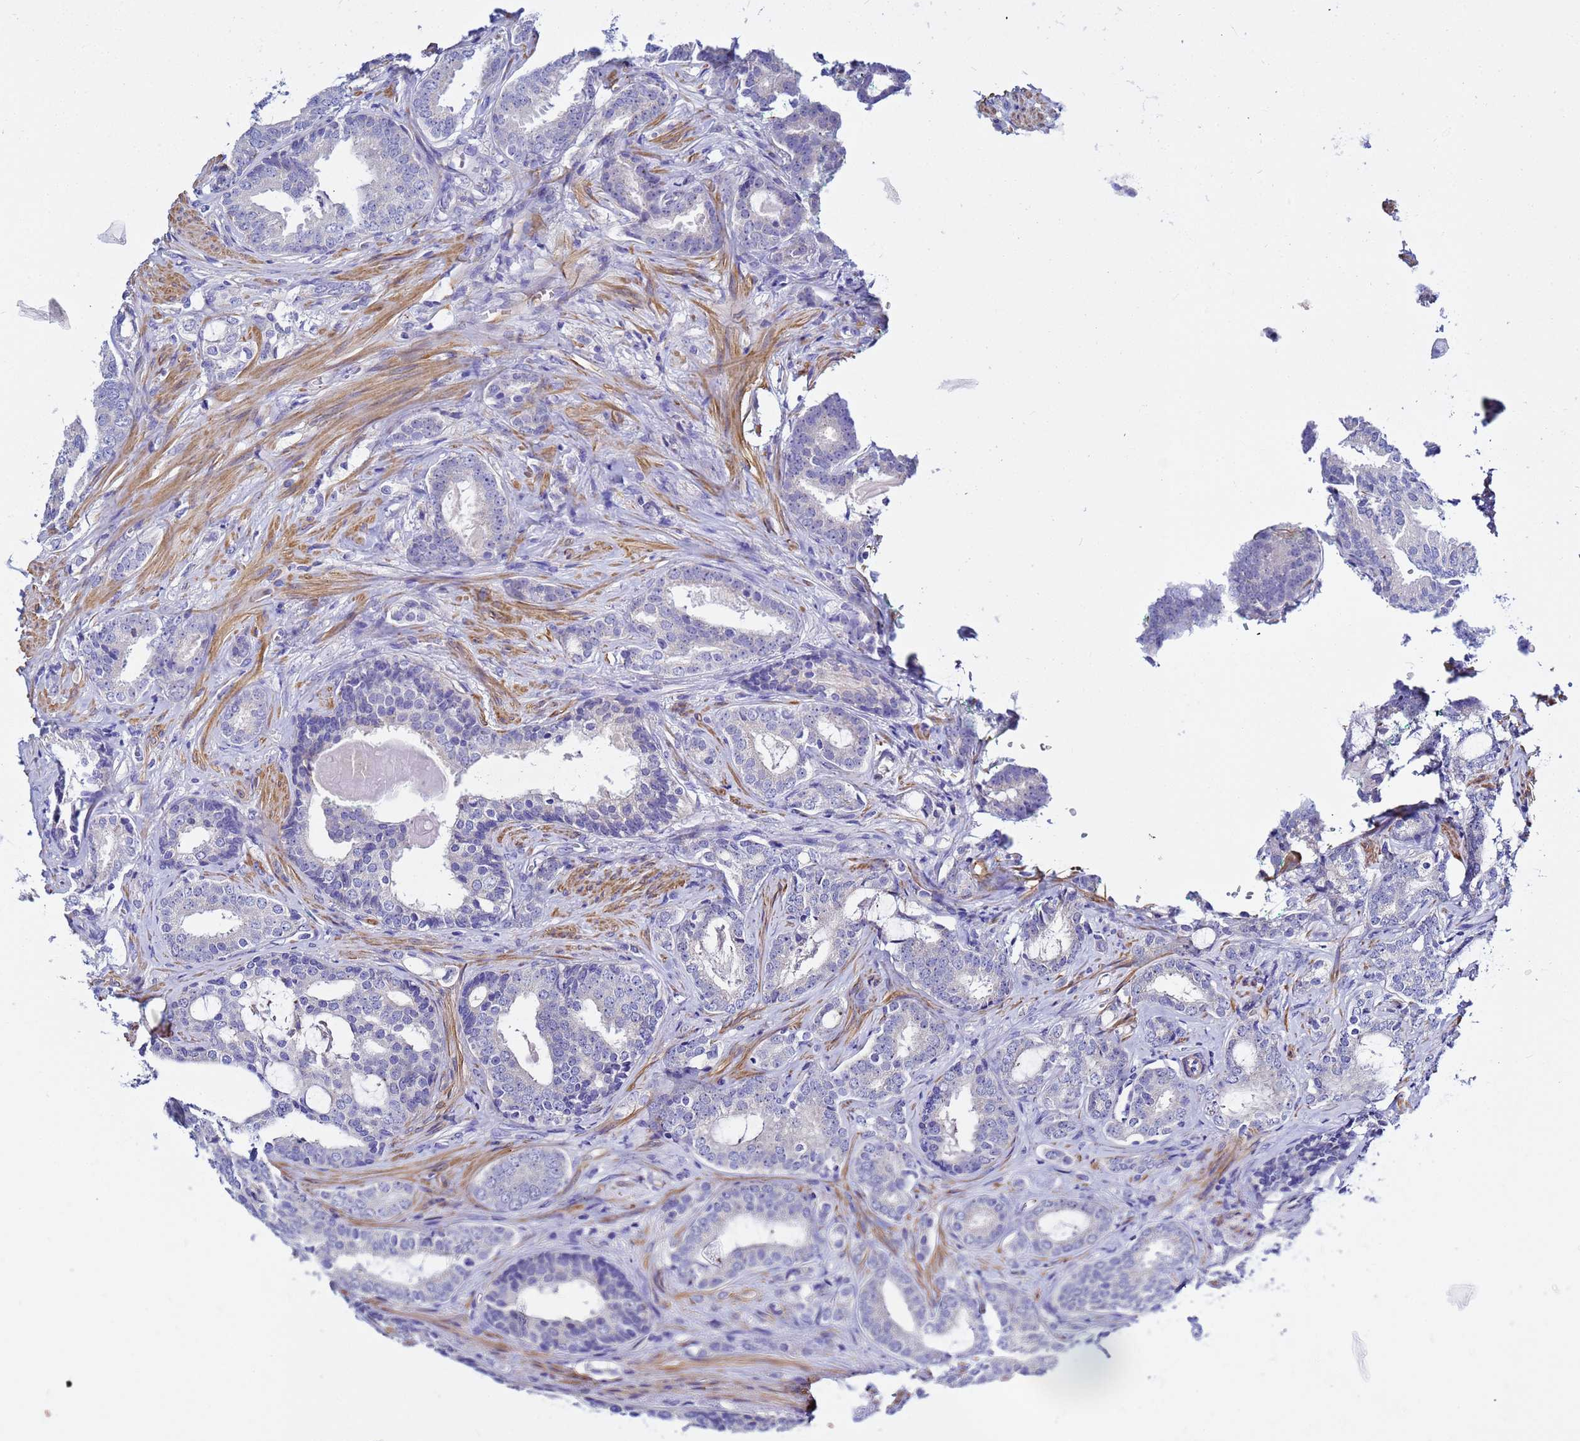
{"staining": {"intensity": "negative", "quantity": "none", "location": "none"}, "tissue": "prostate cancer", "cell_type": "Tumor cells", "image_type": "cancer", "snomed": [{"axis": "morphology", "description": "Adenocarcinoma, High grade"}, {"axis": "topography", "description": "Prostate"}], "caption": "DAB (3,3'-diaminobenzidine) immunohistochemical staining of prostate adenocarcinoma (high-grade) displays no significant expression in tumor cells. The staining is performed using DAB (3,3'-diaminobenzidine) brown chromogen with nuclei counter-stained in using hematoxylin.", "gene": "USP18", "patient": {"sex": "male", "age": 63}}